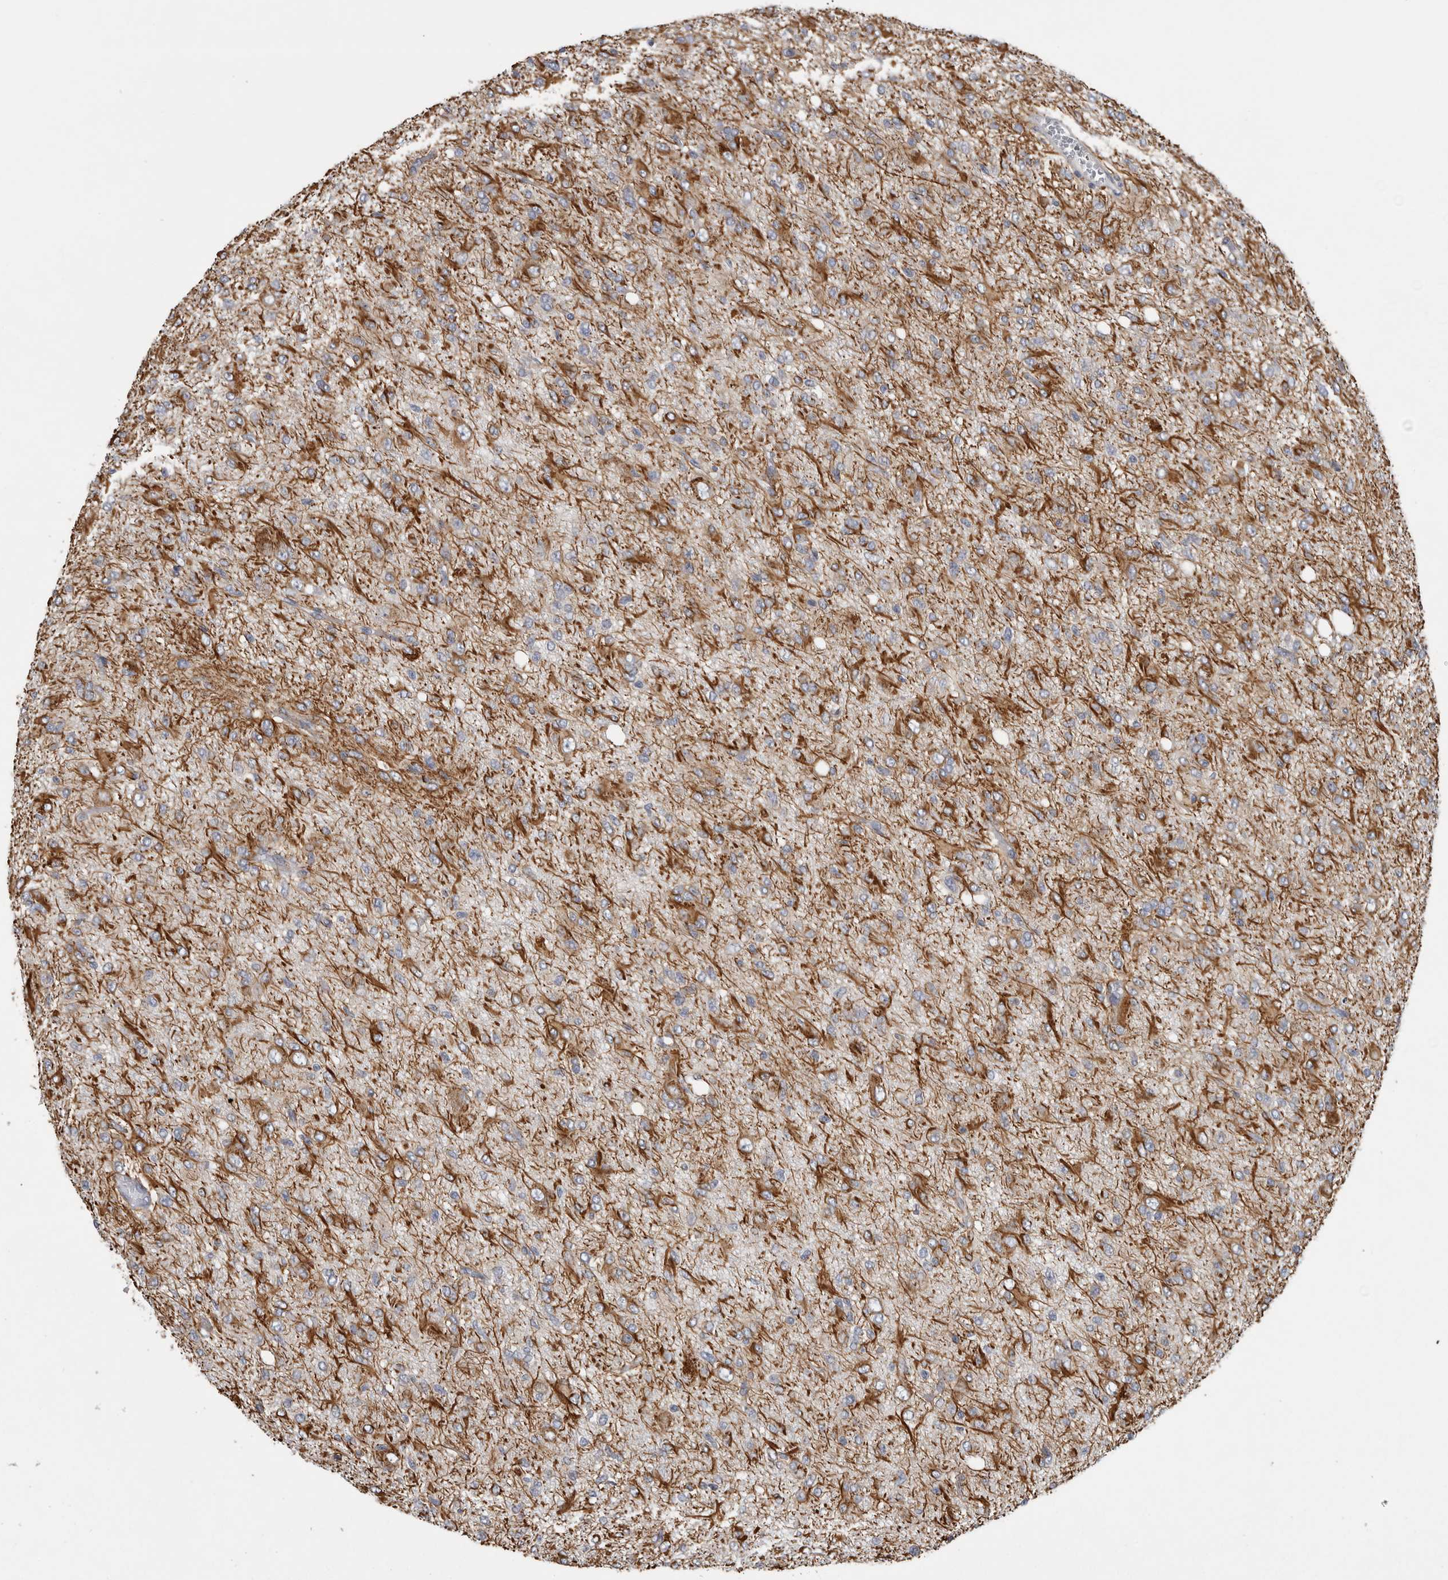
{"staining": {"intensity": "moderate", "quantity": ">75%", "location": "cytoplasmic/membranous"}, "tissue": "glioma", "cell_type": "Tumor cells", "image_type": "cancer", "snomed": [{"axis": "morphology", "description": "Glioma, malignant, High grade"}, {"axis": "topography", "description": "Brain"}], "caption": "Moderate cytoplasmic/membranous protein positivity is appreciated in approximately >75% of tumor cells in malignant glioma (high-grade). The staining was performed using DAB (3,3'-diaminobenzidine) to visualize the protein expression in brown, while the nuclei were stained in blue with hematoxylin (Magnification: 20x).", "gene": "ATXN2", "patient": {"sex": "female", "age": 59}}